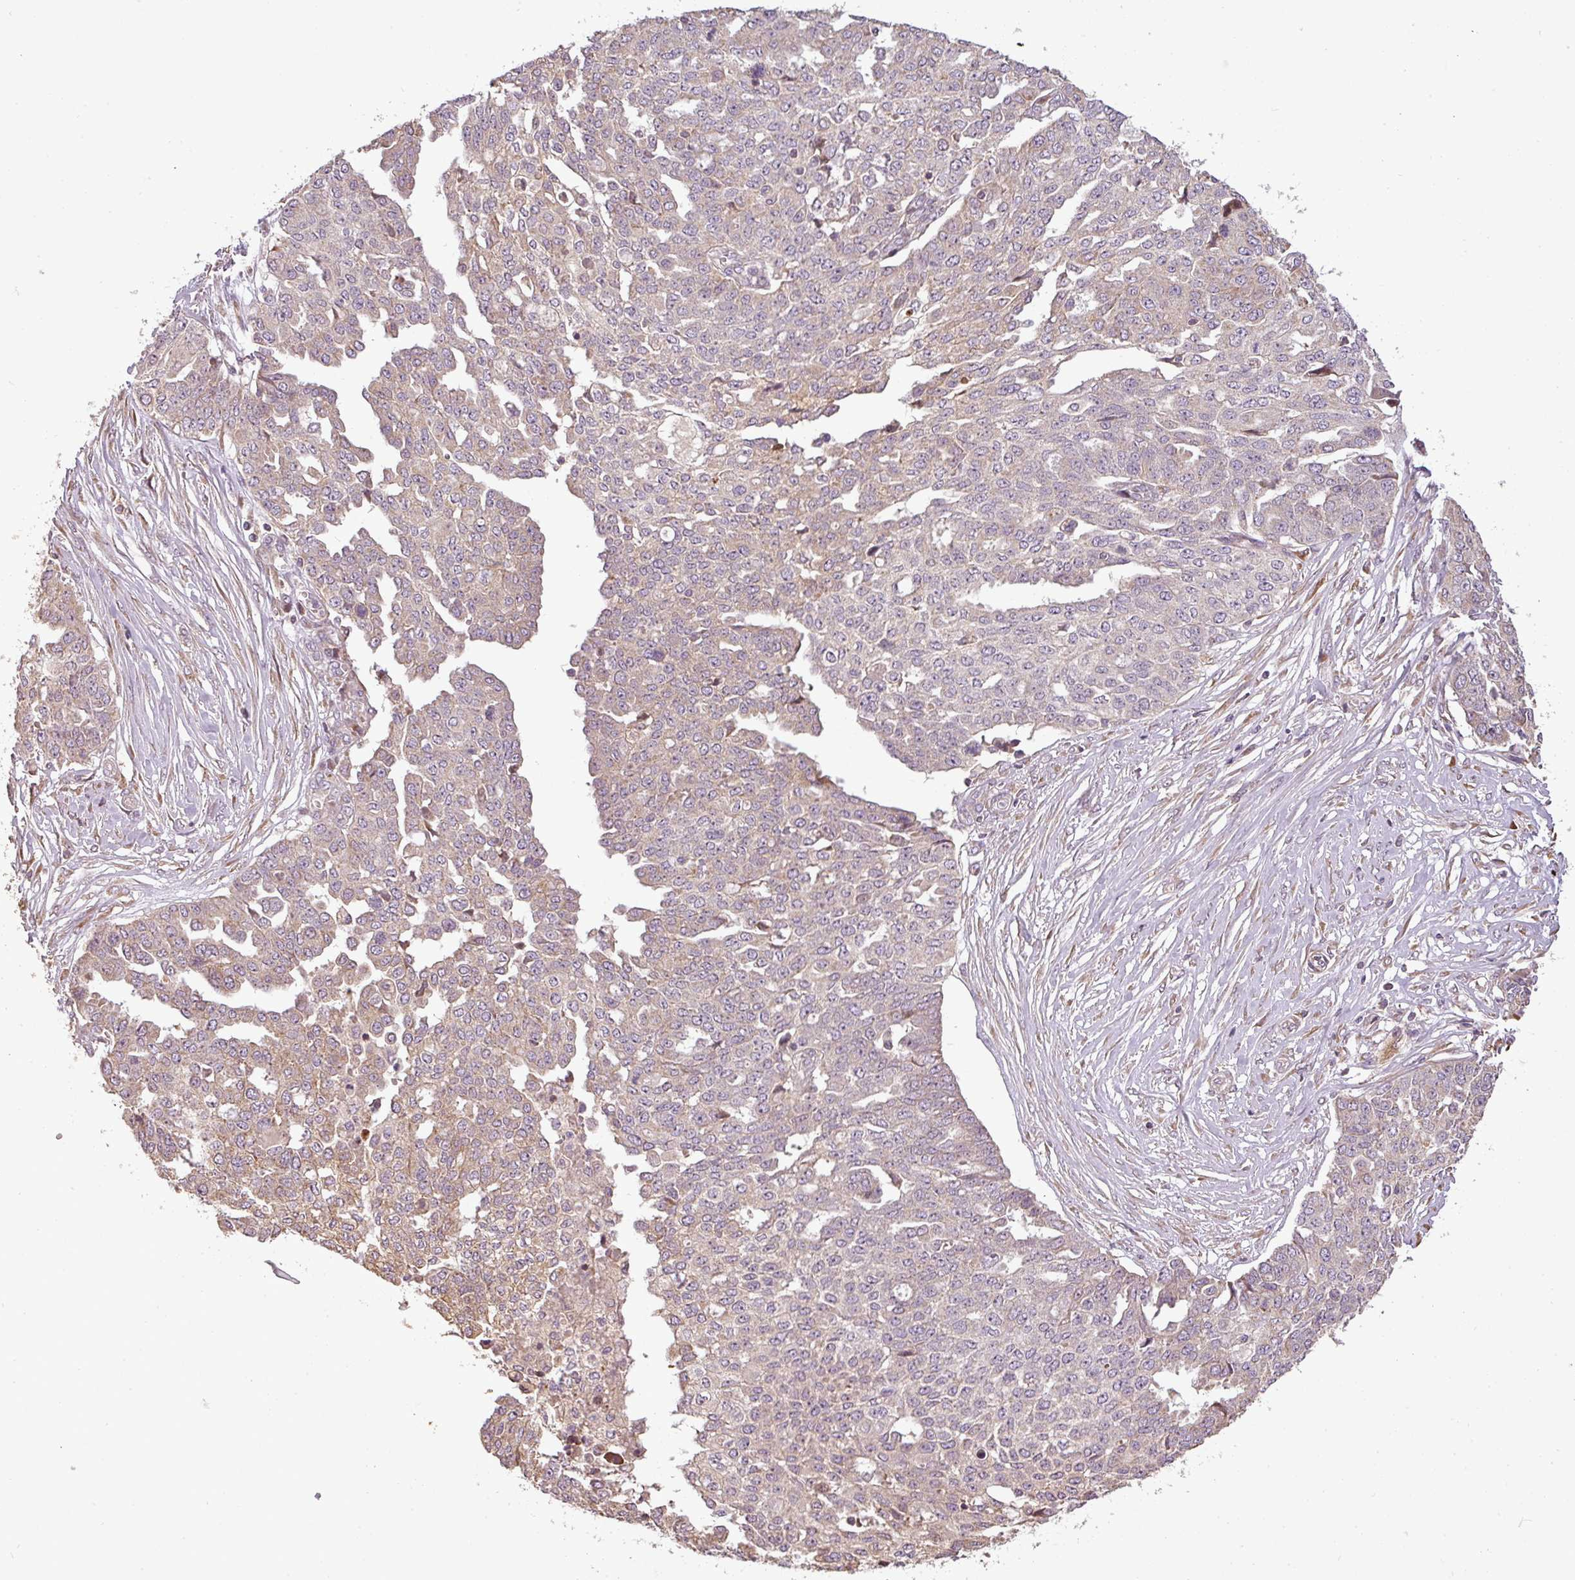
{"staining": {"intensity": "weak", "quantity": "25%-75%", "location": "cytoplasmic/membranous"}, "tissue": "ovarian cancer", "cell_type": "Tumor cells", "image_type": "cancer", "snomed": [{"axis": "morphology", "description": "Cystadenocarcinoma, serous, NOS"}, {"axis": "topography", "description": "Soft tissue"}, {"axis": "topography", "description": "Ovary"}], "caption": "A brown stain highlights weak cytoplasmic/membranous expression of a protein in ovarian cancer tumor cells.", "gene": "FAIM", "patient": {"sex": "female", "age": 57}}